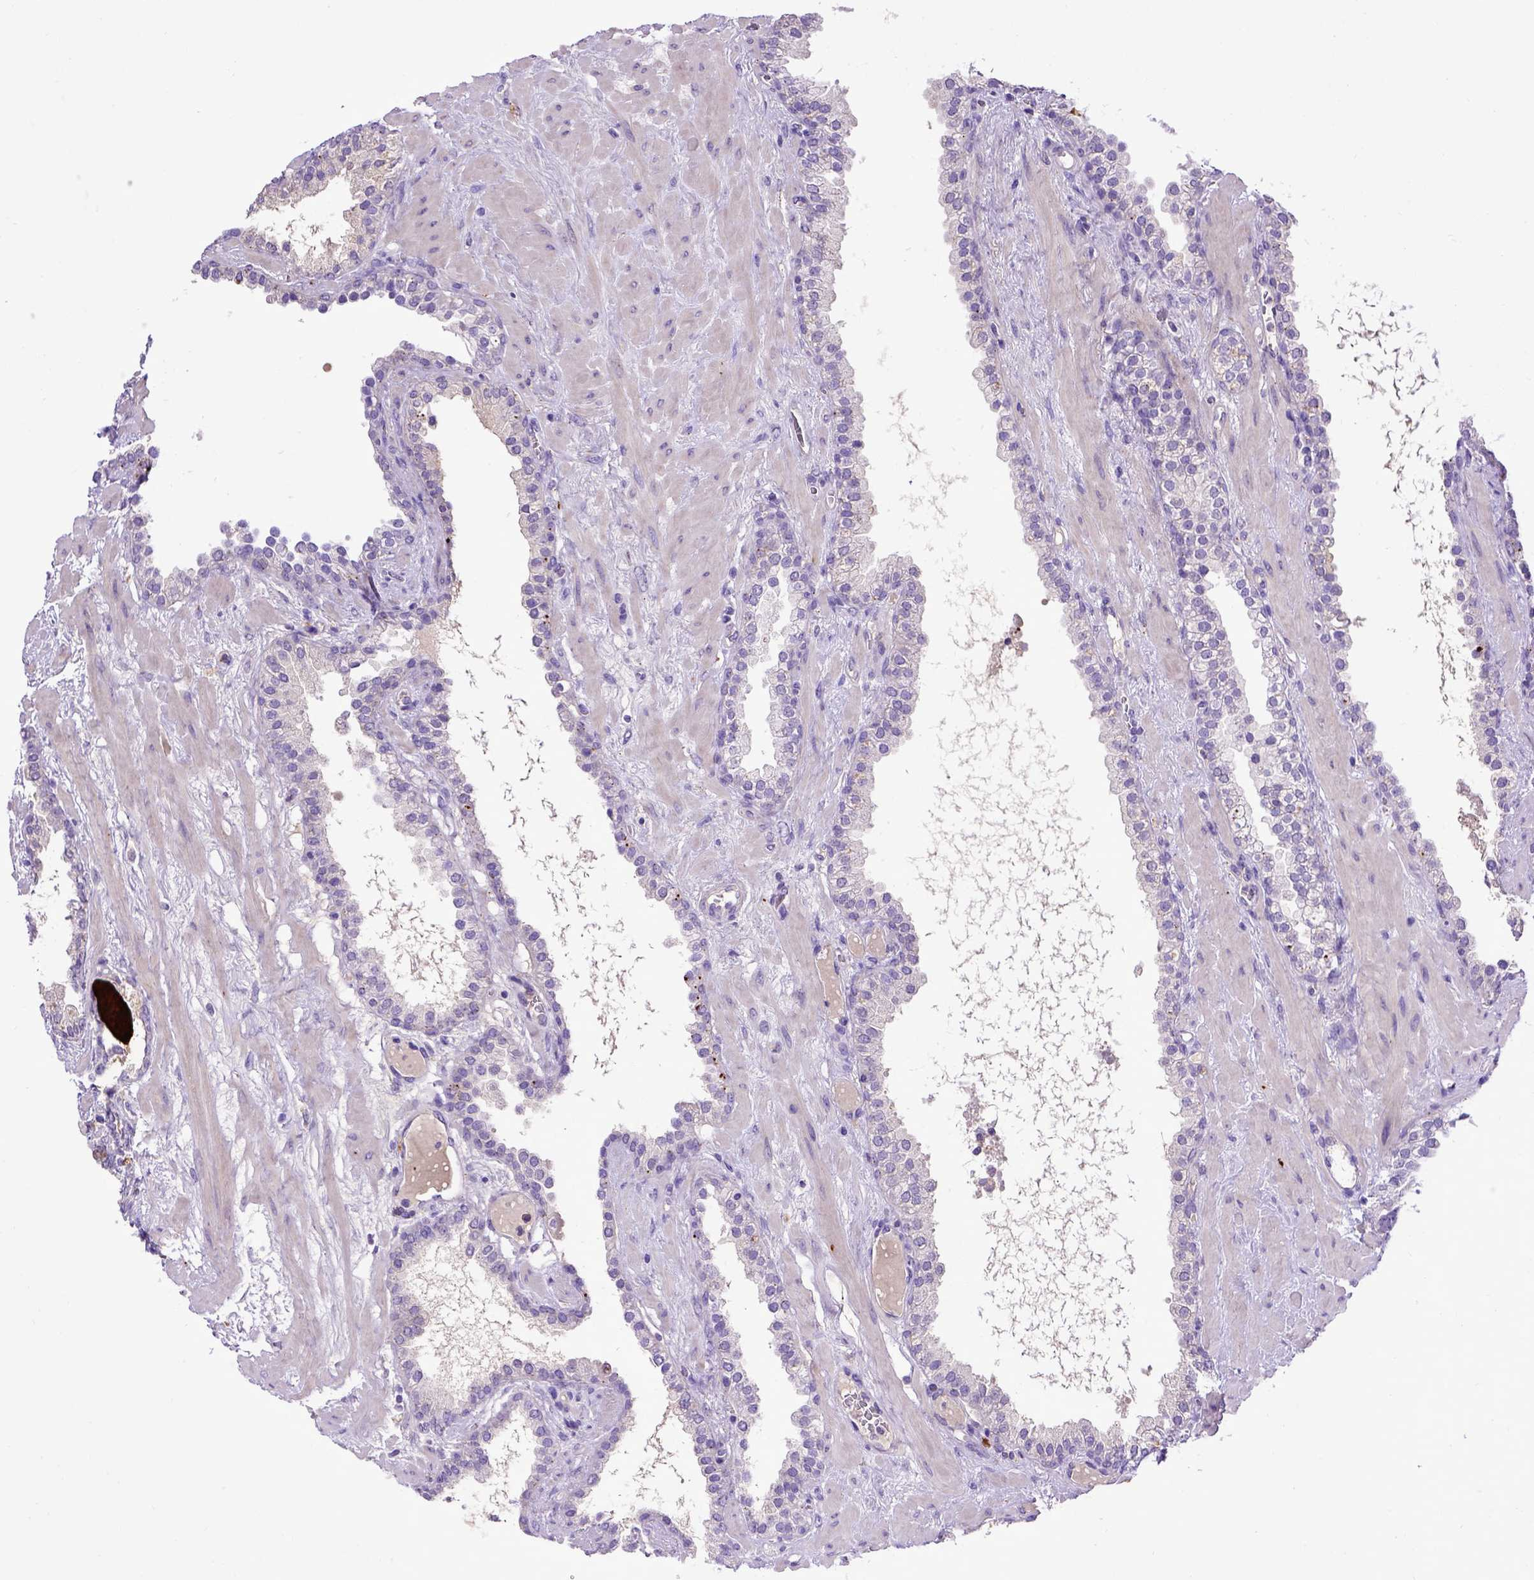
{"staining": {"intensity": "negative", "quantity": "none", "location": "none"}, "tissue": "prostate cancer", "cell_type": "Tumor cells", "image_type": "cancer", "snomed": [{"axis": "morphology", "description": "Adenocarcinoma, Low grade"}, {"axis": "topography", "description": "Prostate"}], "caption": "High power microscopy histopathology image of an immunohistochemistry (IHC) micrograph of adenocarcinoma (low-grade) (prostate), revealing no significant positivity in tumor cells.", "gene": "ADAM12", "patient": {"sex": "male", "age": 62}}